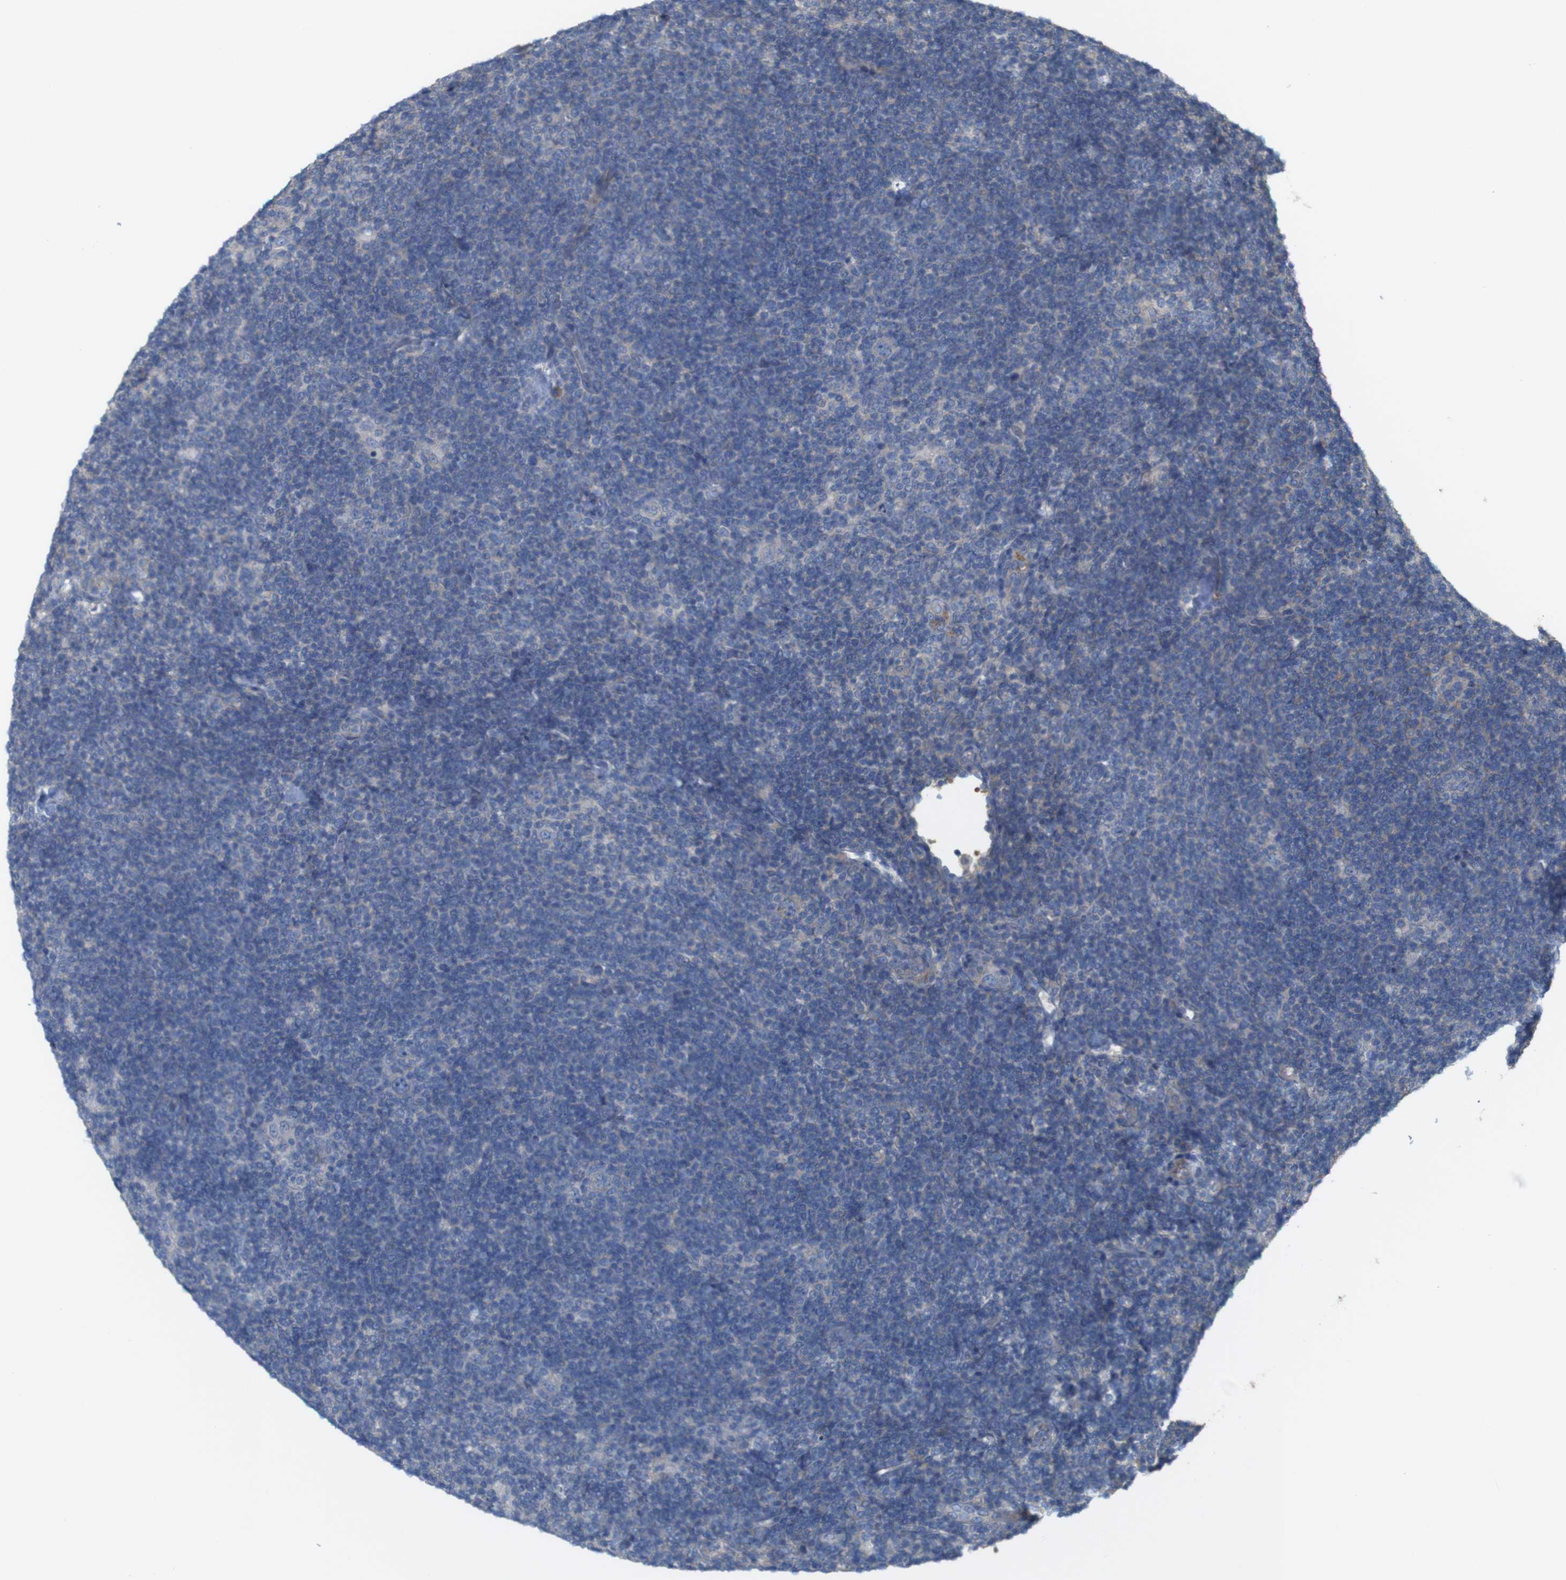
{"staining": {"intensity": "negative", "quantity": "none", "location": "none"}, "tissue": "lymphoma", "cell_type": "Tumor cells", "image_type": "cancer", "snomed": [{"axis": "morphology", "description": "Hodgkin's disease, NOS"}, {"axis": "topography", "description": "Lymph node"}], "caption": "IHC of Hodgkin's disease reveals no staining in tumor cells. The staining is performed using DAB (3,3'-diaminobenzidine) brown chromogen with nuclei counter-stained in using hematoxylin.", "gene": "MYEOV", "patient": {"sex": "female", "age": 57}}